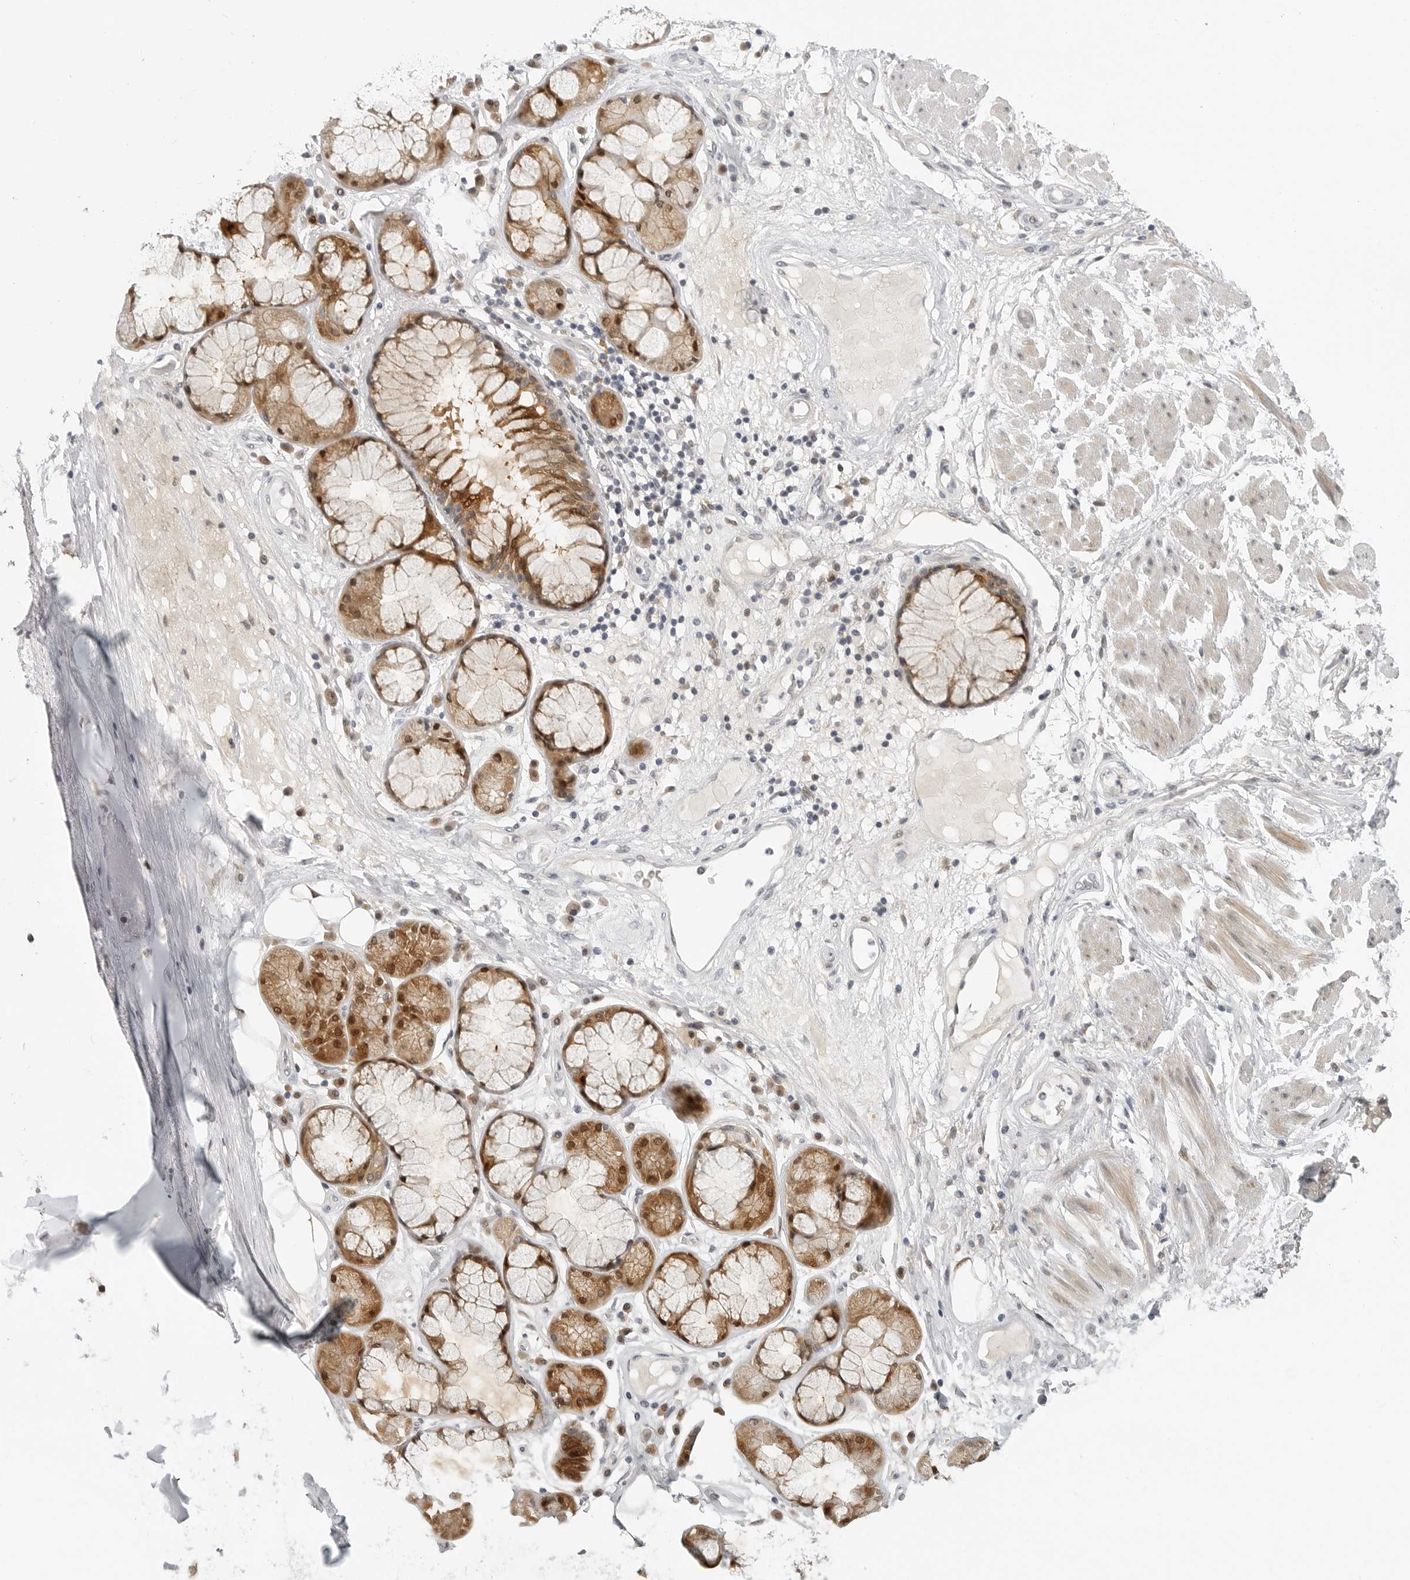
{"staining": {"intensity": "negative", "quantity": "none", "location": "none"}, "tissue": "adipose tissue", "cell_type": "Adipocytes", "image_type": "normal", "snomed": [{"axis": "morphology", "description": "Normal tissue, NOS"}, {"axis": "topography", "description": "Bronchus"}], "caption": "Photomicrograph shows no significant protein staining in adipocytes of unremarkable adipose tissue. Nuclei are stained in blue.", "gene": "CTIF", "patient": {"sex": "male", "age": 66}}